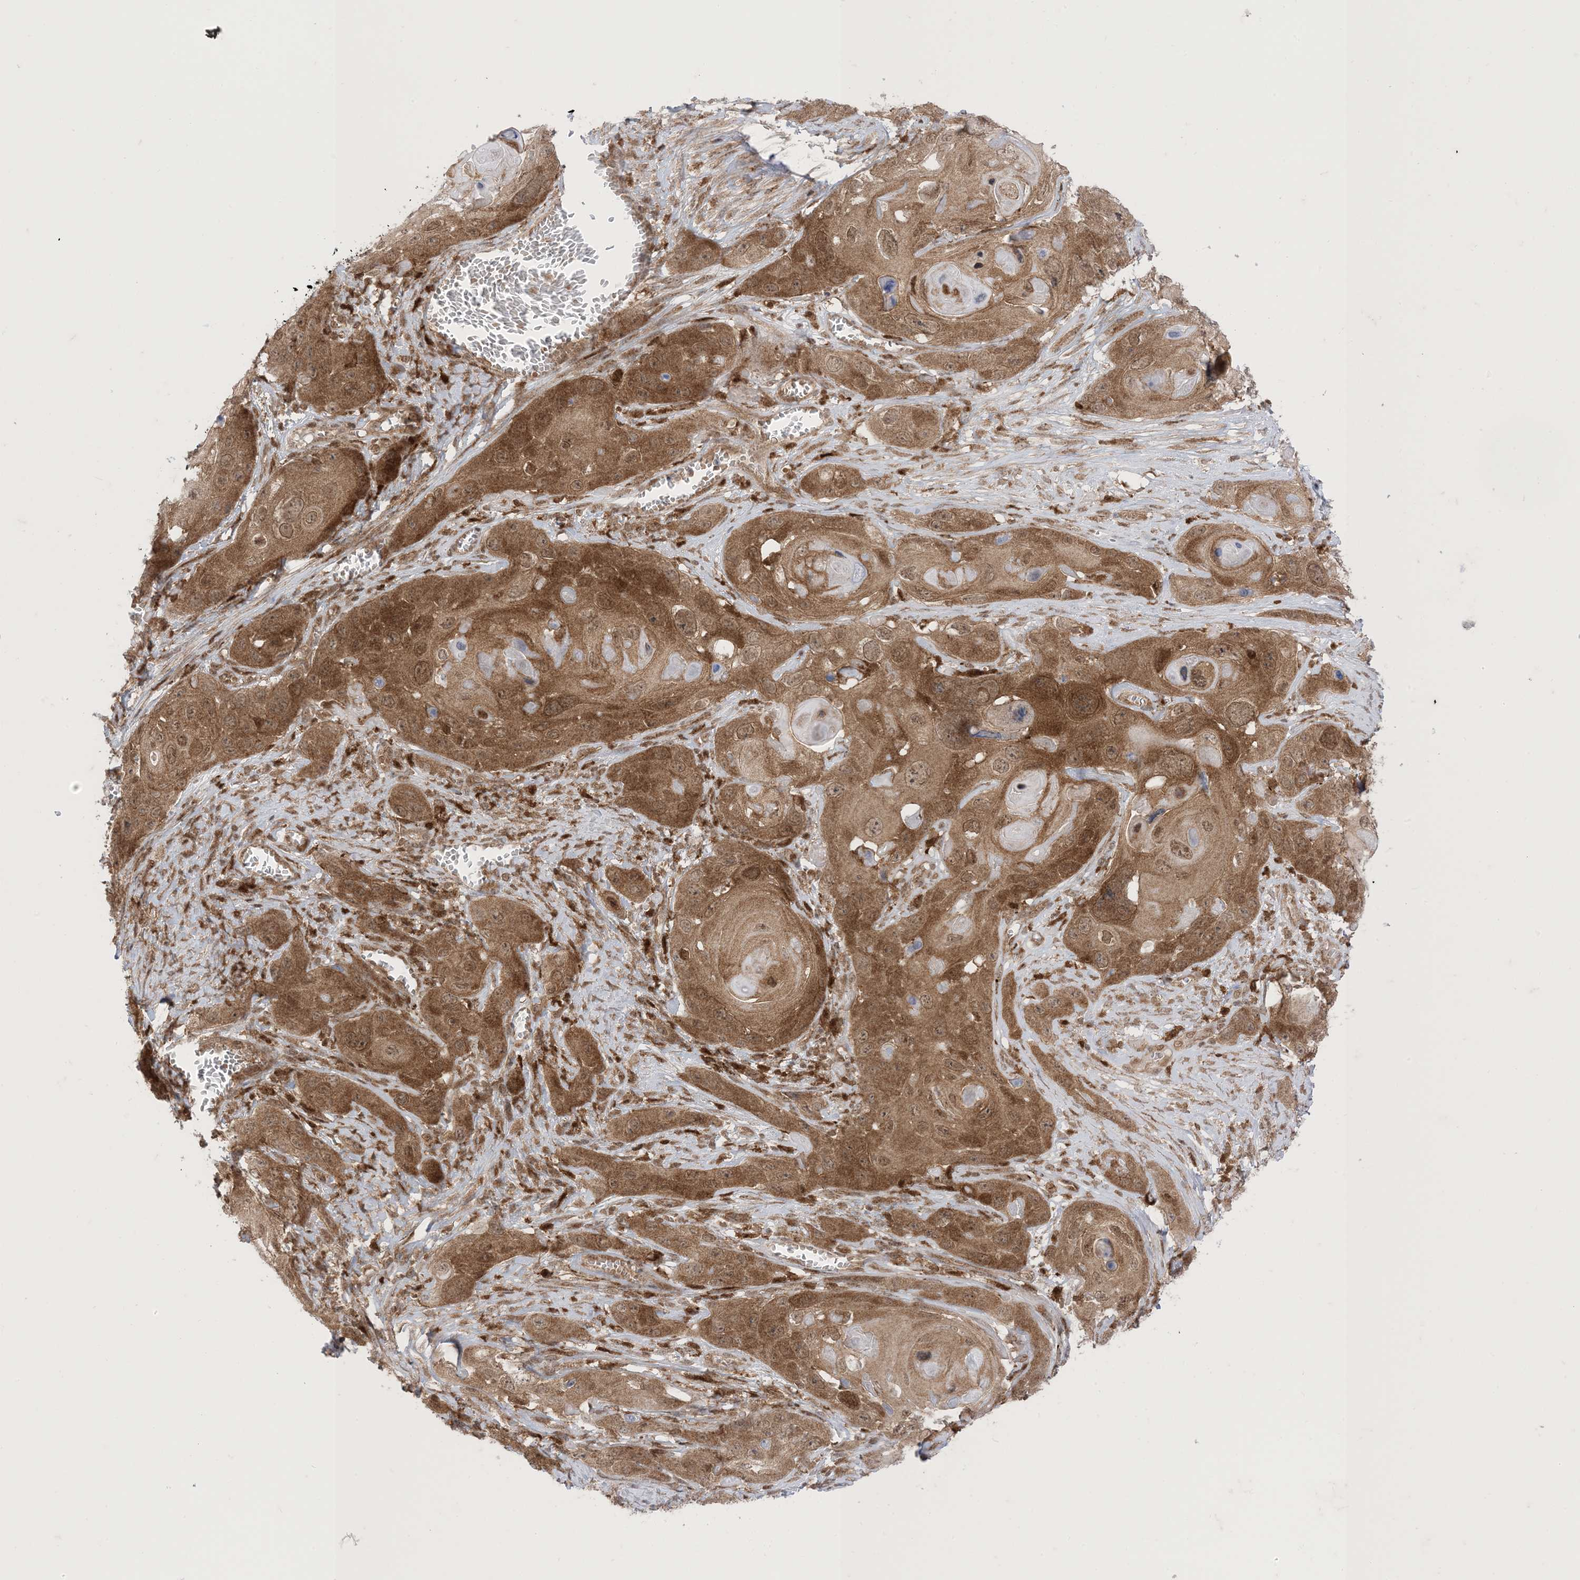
{"staining": {"intensity": "moderate", "quantity": ">75%", "location": "cytoplasmic/membranous"}, "tissue": "skin cancer", "cell_type": "Tumor cells", "image_type": "cancer", "snomed": [{"axis": "morphology", "description": "Squamous cell carcinoma, NOS"}, {"axis": "topography", "description": "Skin"}], "caption": "Brown immunohistochemical staining in human squamous cell carcinoma (skin) demonstrates moderate cytoplasmic/membranous positivity in approximately >75% of tumor cells.", "gene": "PTPA", "patient": {"sex": "male", "age": 55}}